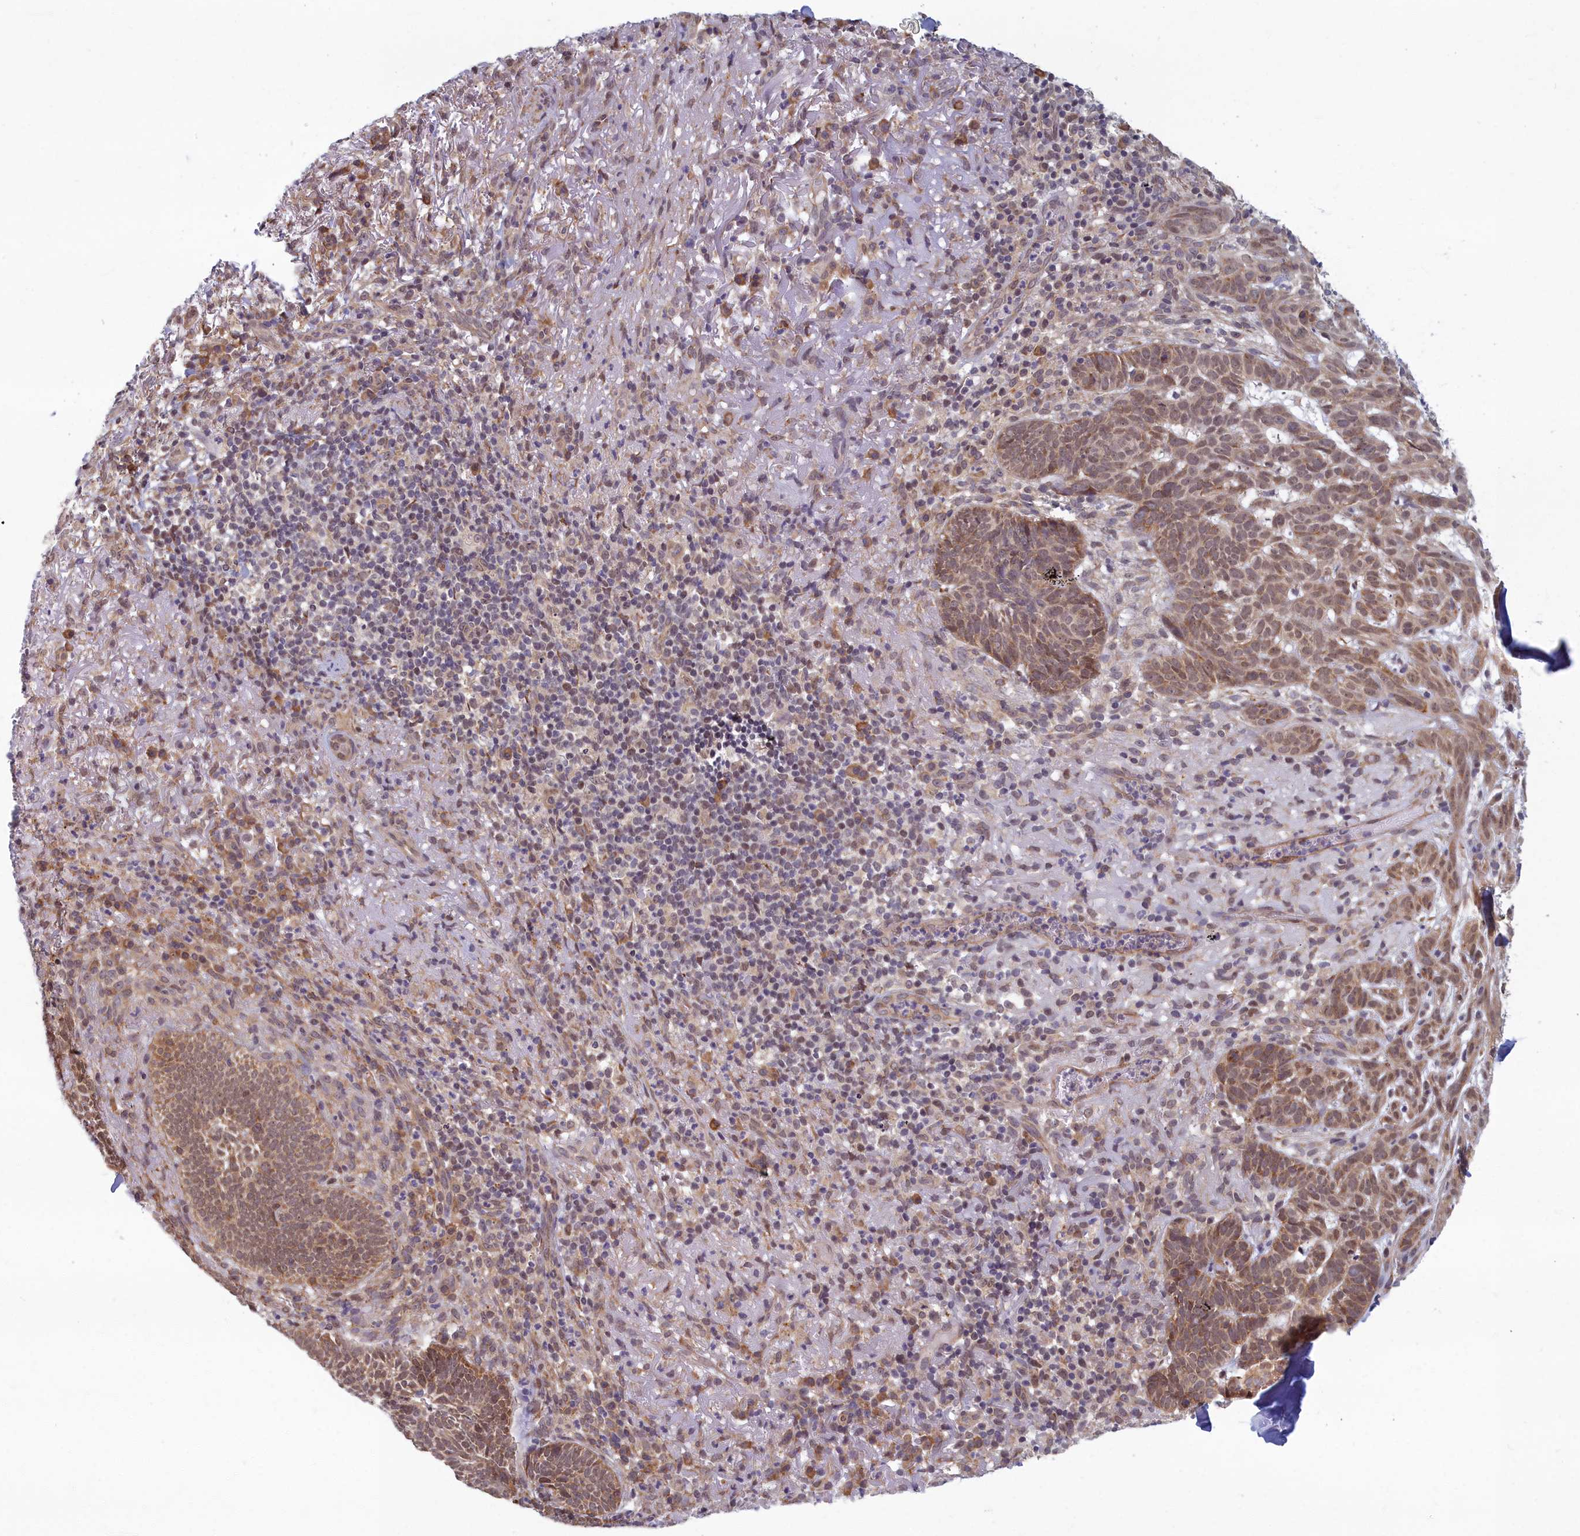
{"staining": {"intensity": "moderate", "quantity": ">75%", "location": "cytoplasmic/membranous,nuclear"}, "tissue": "skin cancer", "cell_type": "Tumor cells", "image_type": "cancer", "snomed": [{"axis": "morphology", "description": "Basal cell carcinoma"}, {"axis": "topography", "description": "Skin"}], "caption": "A high-resolution histopathology image shows IHC staining of skin basal cell carcinoma, which demonstrates moderate cytoplasmic/membranous and nuclear positivity in about >75% of tumor cells.", "gene": "MAK16", "patient": {"sex": "female", "age": 78}}